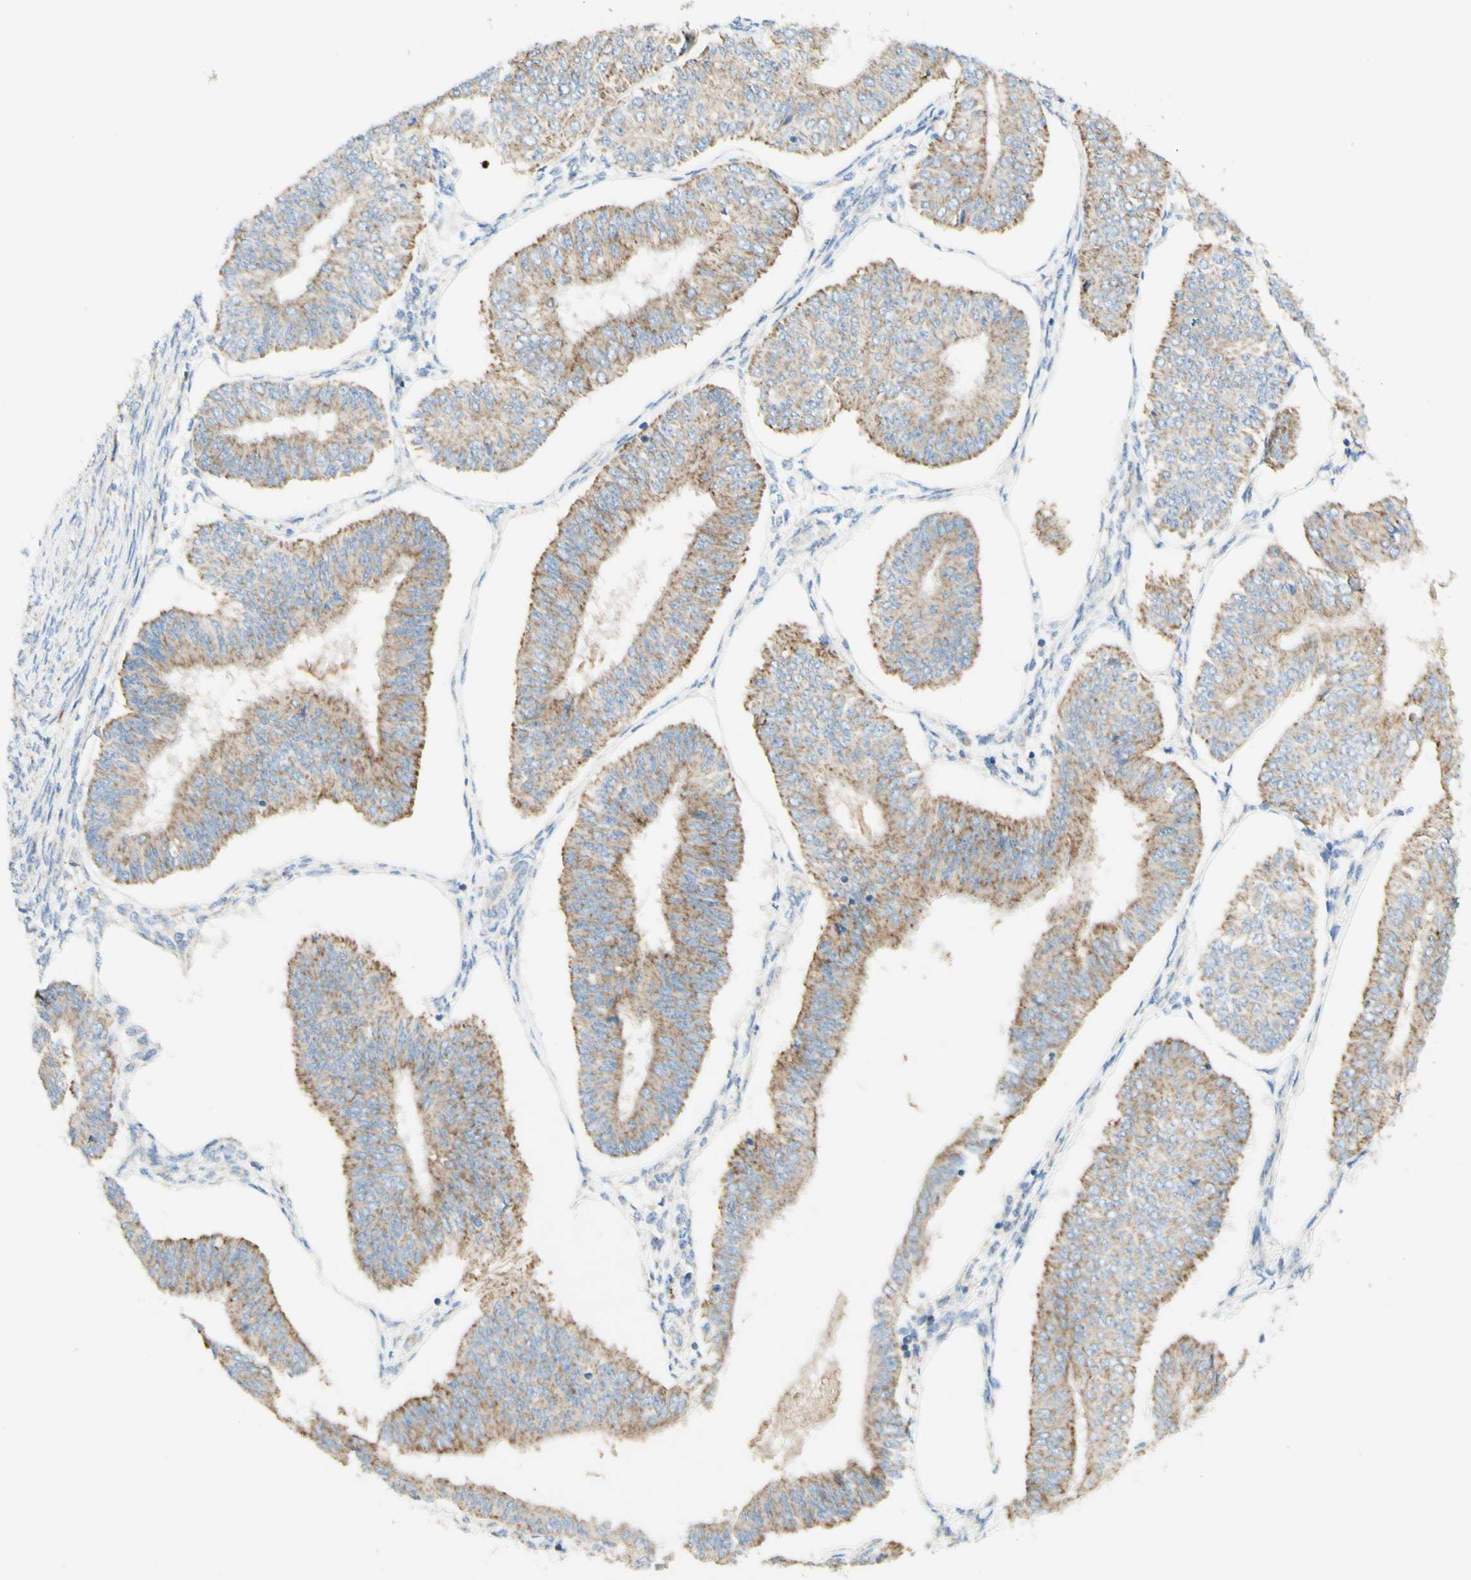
{"staining": {"intensity": "moderate", "quantity": ">75%", "location": "cytoplasmic/membranous"}, "tissue": "endometrial cancer", "cell_type": "Tumor cells", "image_type": "cancer", "snomed": [{"axis": "morphology", "description": "Adenocarcinoma, NOS"}, {"axis": "topography", "description": "Endometrium"}], "caption": "A medium amount of moderate cytoplasmic/membranous staining is identified in approximately >75% of tumor cells in adenocarcinoma (endometrial) tissue. (Stains: DAB (3,3'-diaminobenzidine) in brown, nuclei in blue, Microscopy: brightfield microscopy at high magnification).", "gene": "ARMC10", "patient": {"sex": "female", "age": 58}}